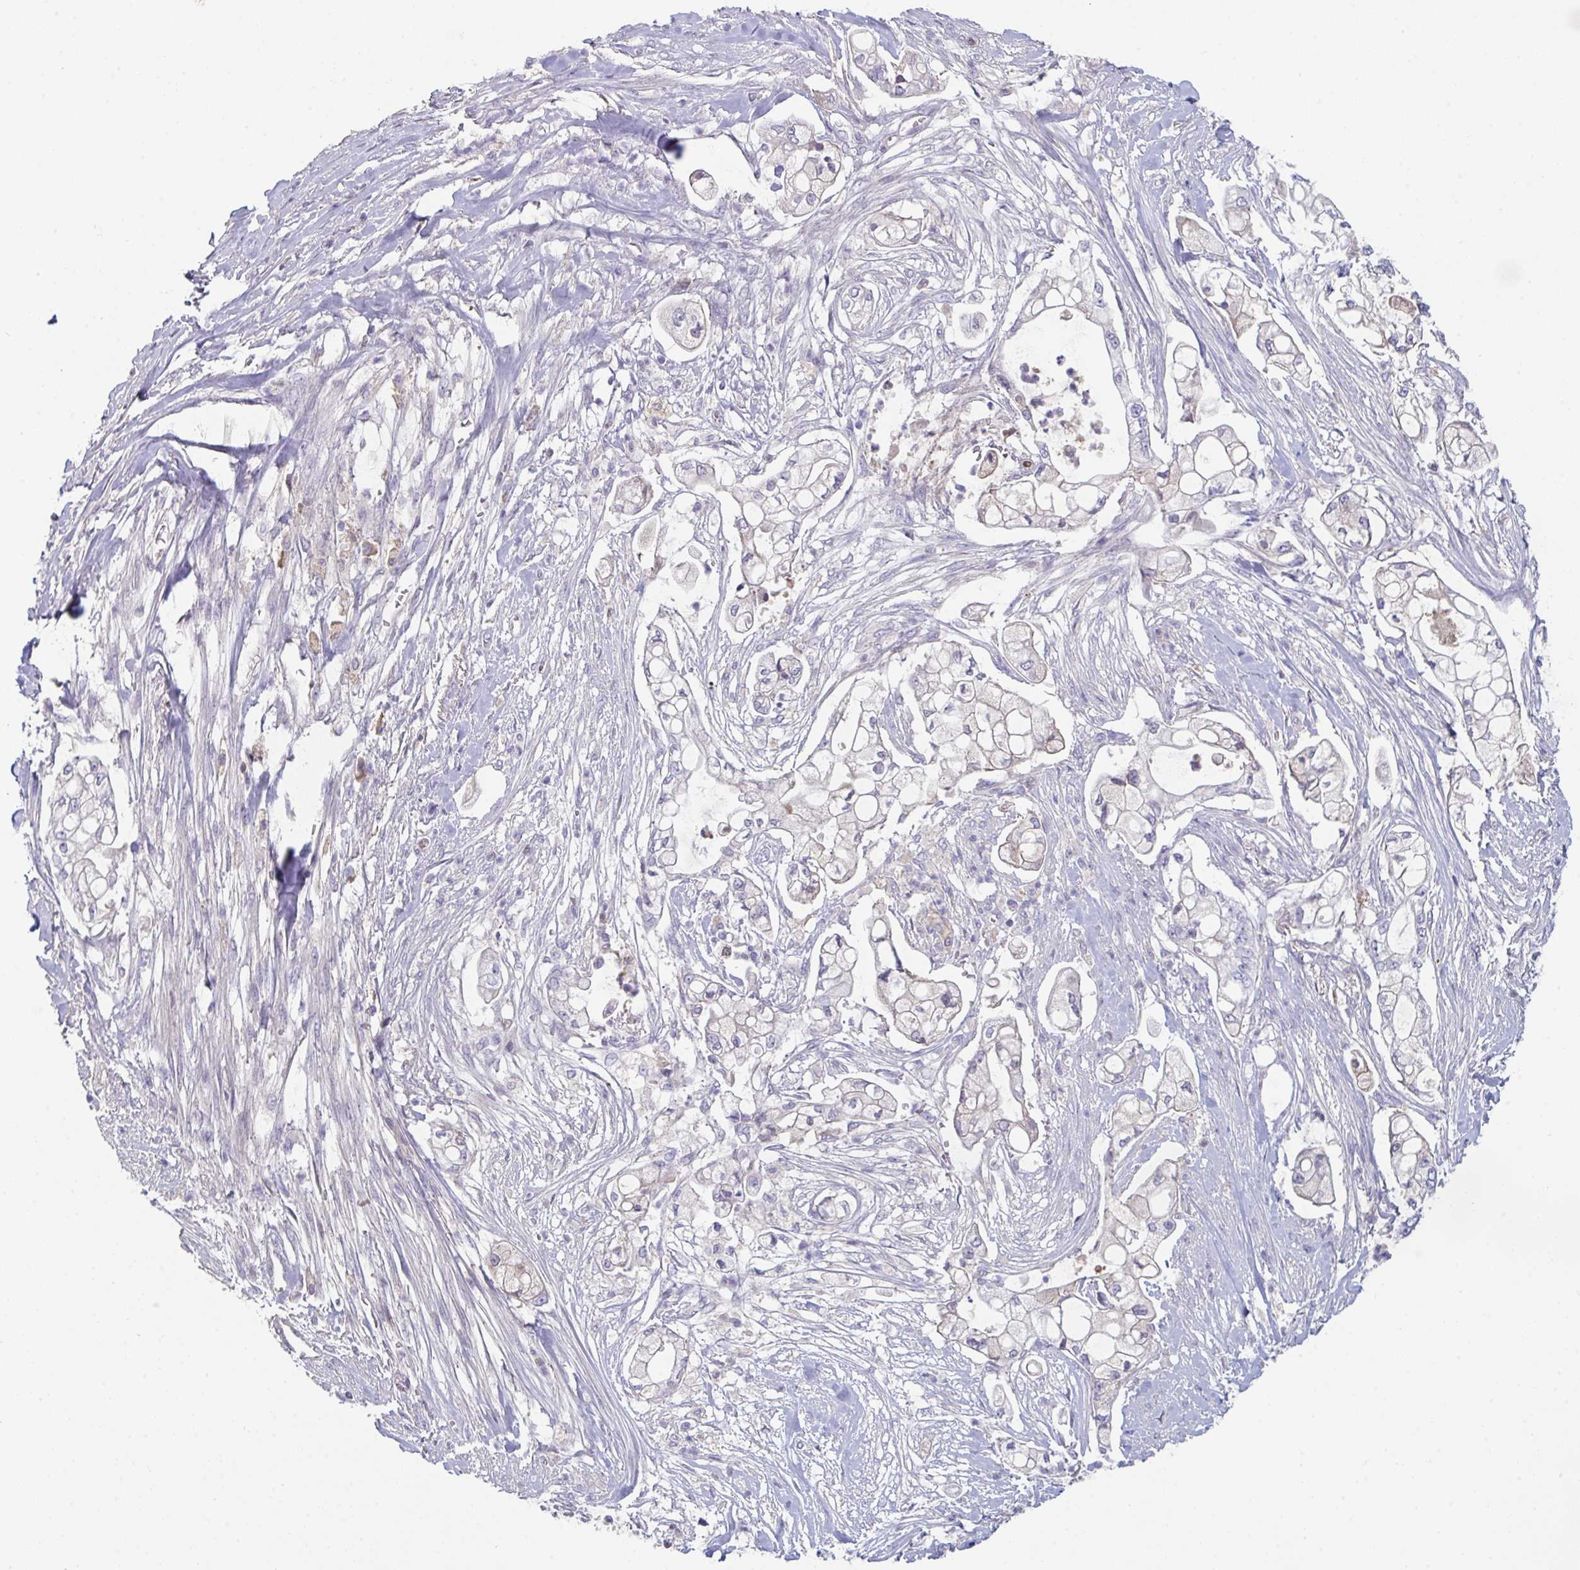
{"staining": {"intensity": "negative", "quantity": "none", "location": "none"}, "tissue": "pancreatic cancer", "cell_type": "Tumor cells", "image_type": "cancer", "snomed": [{"axis": "morphology", "description": "Adenocarcinoma, NOS"}, {"axis": "topography", "description": "Pancreas"}], "caption": "Immunohistochemistry histopathology image of human pancreatic cancer (adenocarcinoma) stained for a protein (brown), which reveals no staining in tumor cells.", "gene": "HGFAC", "patient": {"sex": "female", "age": 69}}